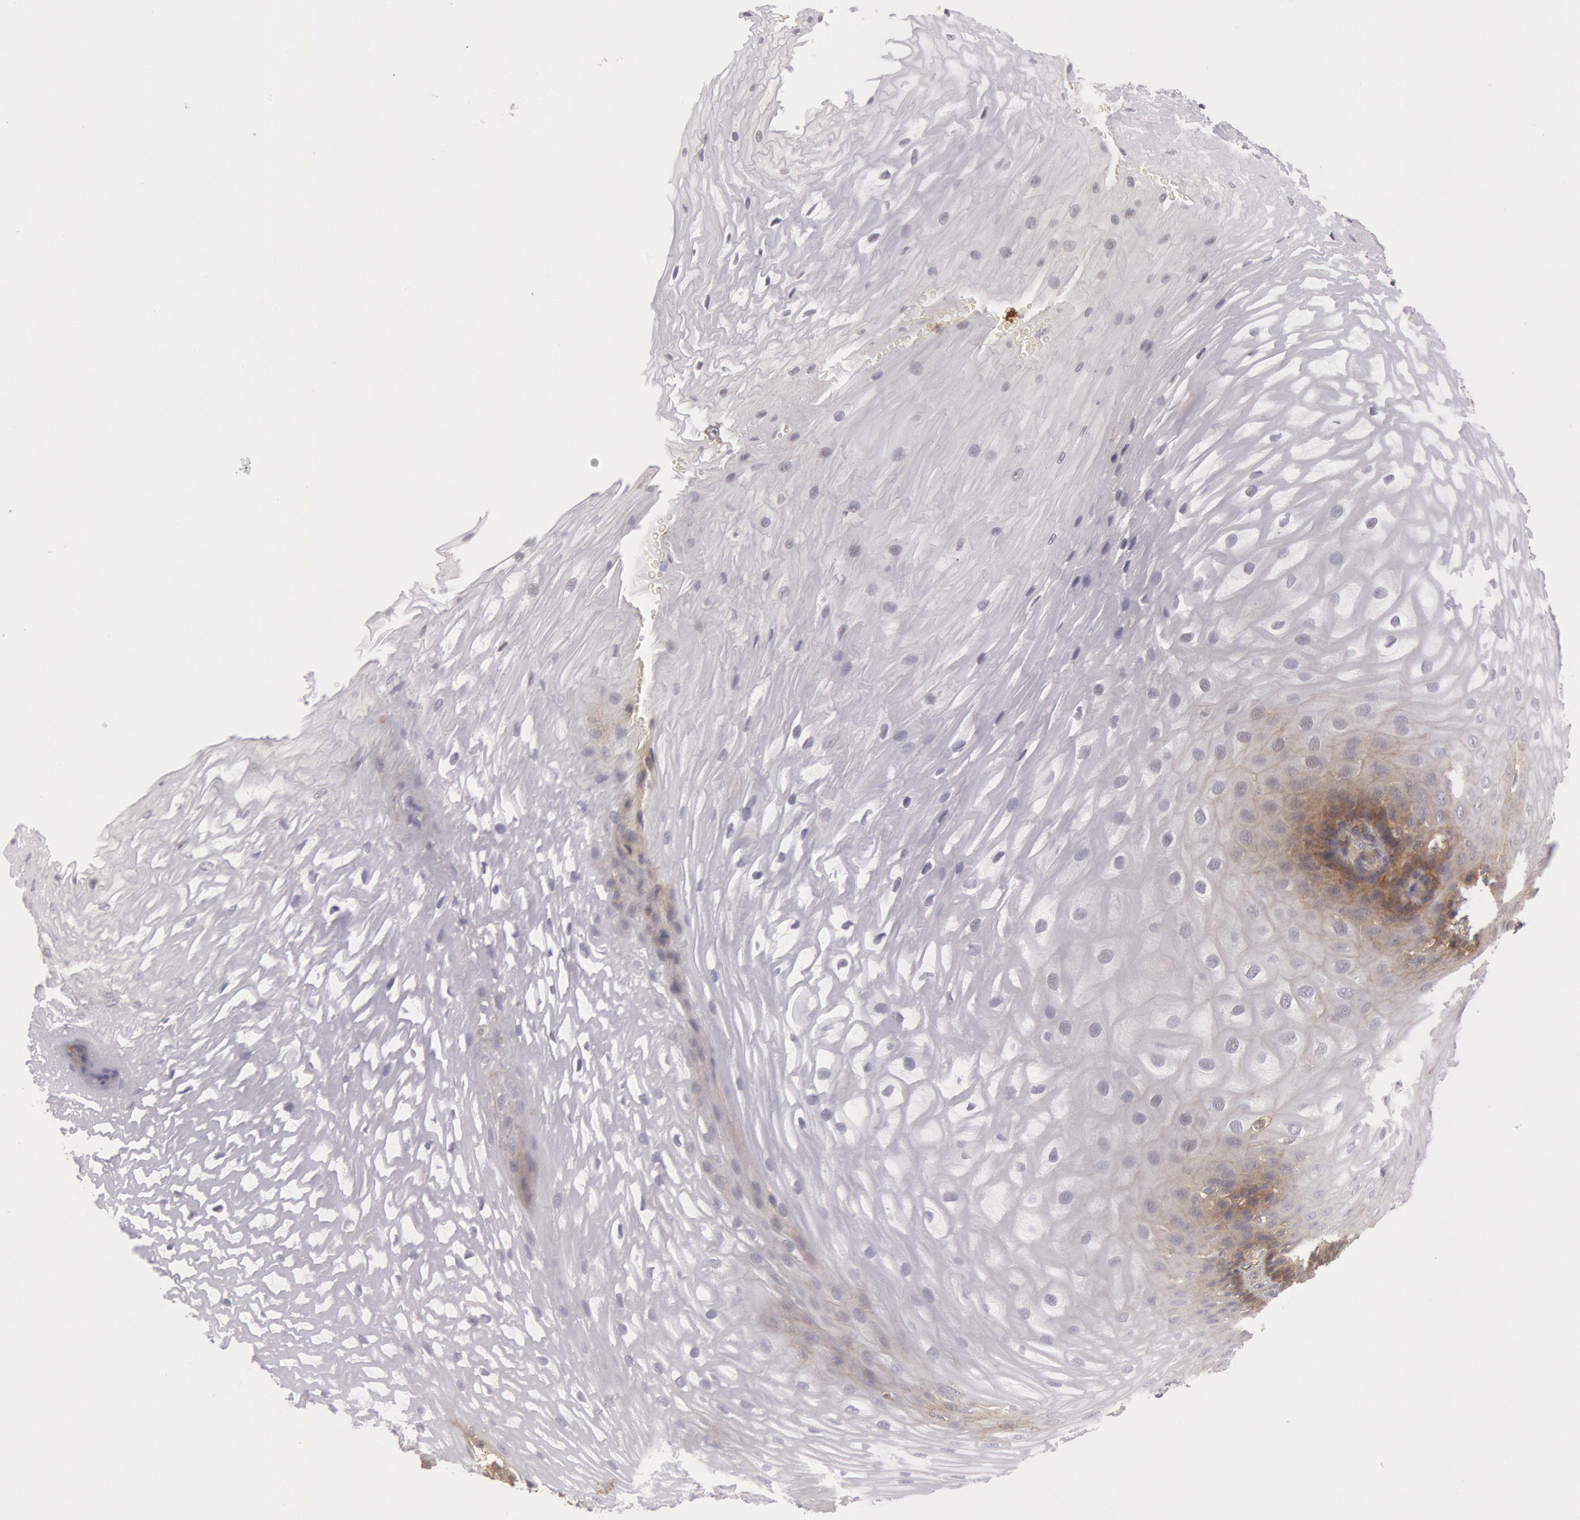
{"staining": {"intensity": "moderate", "quantity": ">75%", "location": "cytoplasmic/membranous"}, "tissue": "esophagus", "cell_type": "Squamous epithelial cells", "image_type": "normal", "snomed": [{"axis": "morphology", "description": "Normal tissue, NOS"}, {"axis": "morphology", "description": "Adenocarcinoma, NOS"}, {"axis": "topography", "description": "Esophagus"}, {"axis": "topography", "description": "Stomach"}], "caption": "IHC image of normal esophagus stained for a protein (brown), which exhibits medium levels of moderate cytoplasmic/membranous staining in approximately >75% of squamous epithelial cells.", "gene": "STX4", "patient": {"sex": "male", "age": 62}}